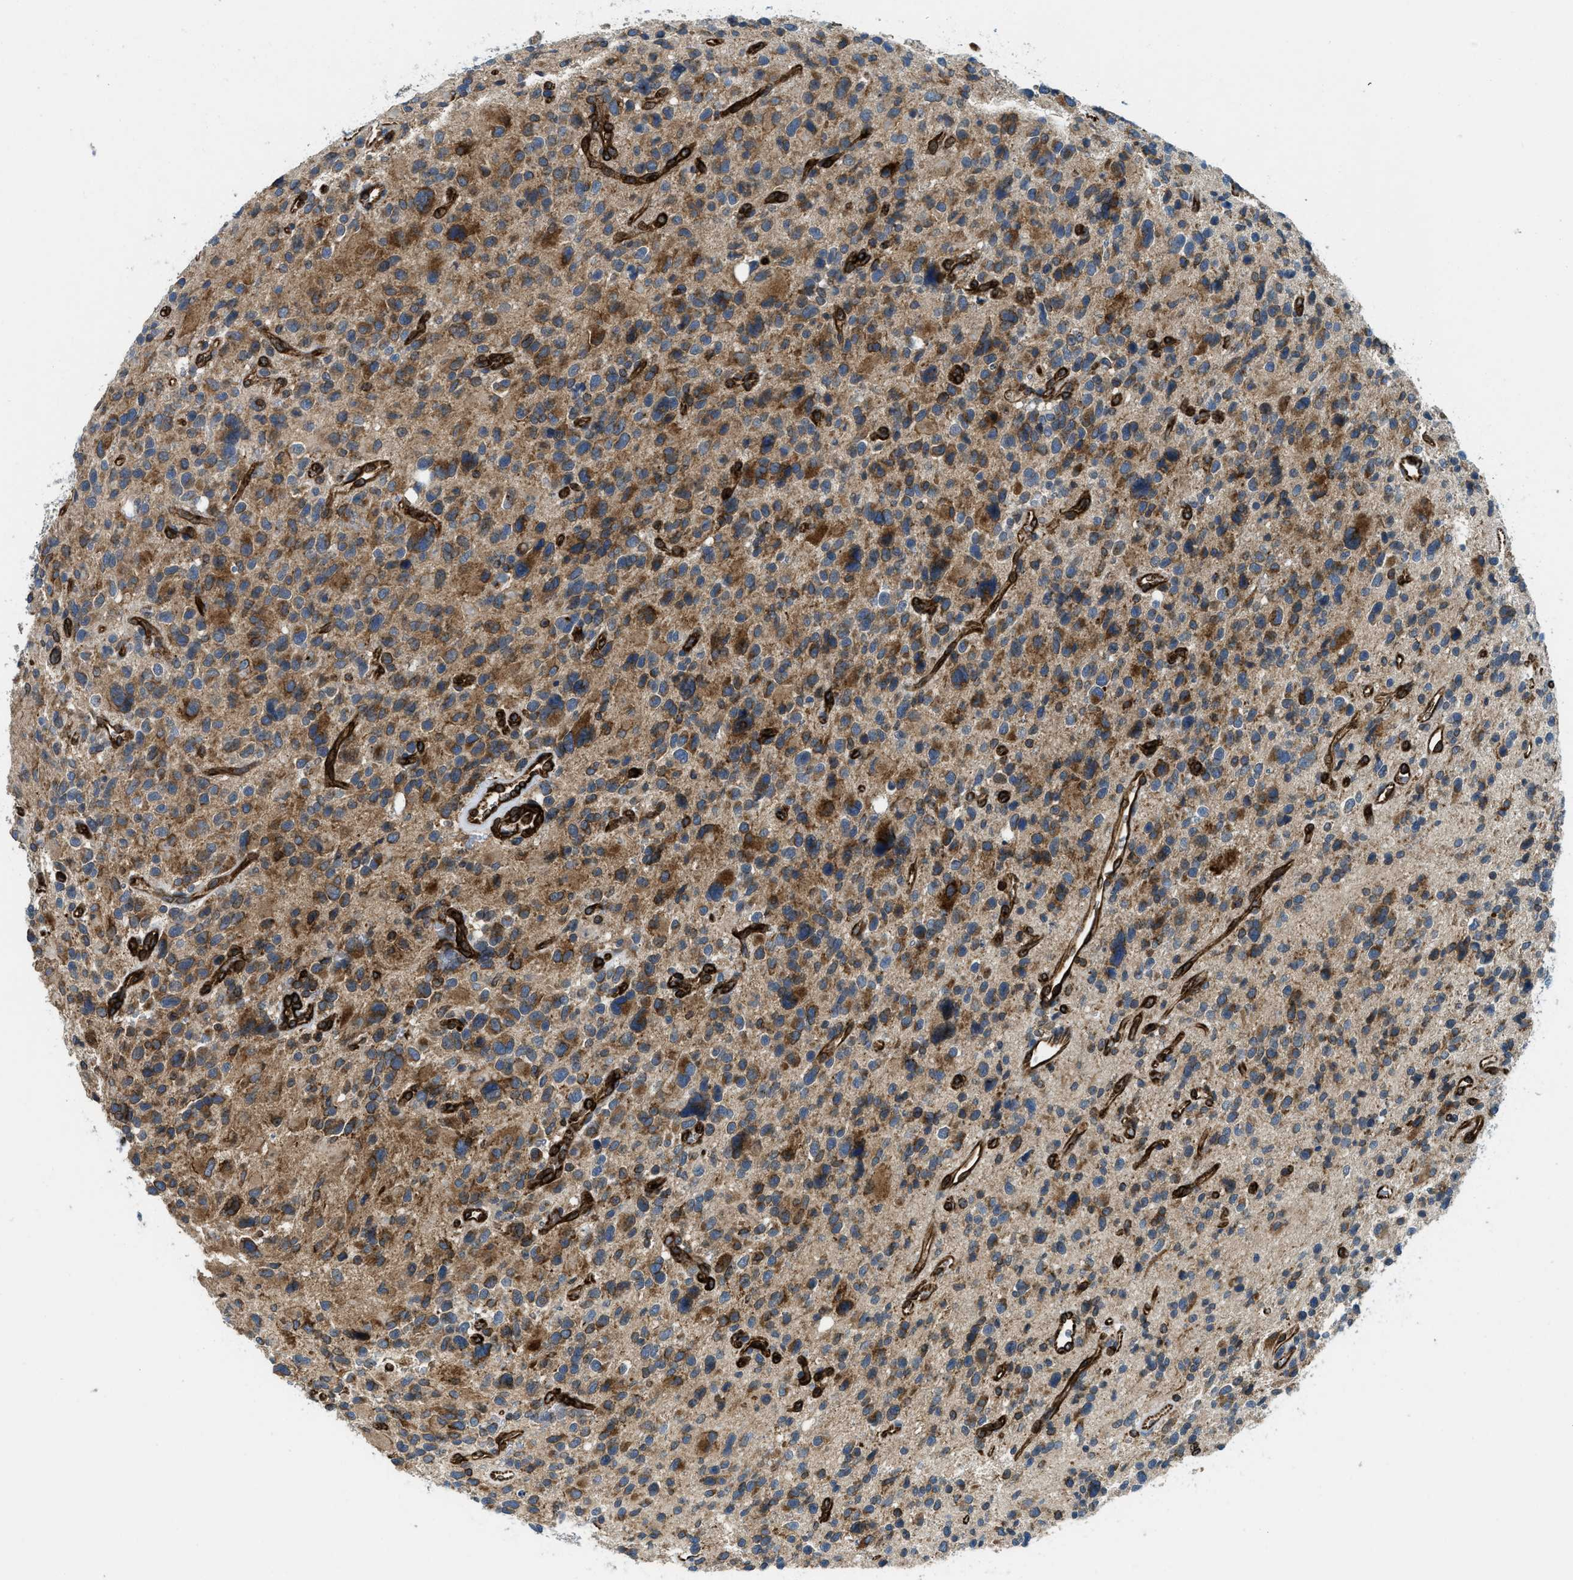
{"staining": {"intensity": "moderate", "quantity": ">75%", "location": "cytoplasmic/membranous"}, "tissue": "glioma", "cell_type": "Tumor cells", "image_type": "cancer", "snomed": [{"axis": "morphology", "description": "Glioma, malignant, High grade"}, {"axis": "topography", "description": "Brain"}], "caption": "A brown stain shows moderate cytoplasmic/membranous staining of a protein in malignant high-grade glioma tumor cells. The staining was performed using DAB, with brown indicating positive protein expression. Nuclei are stained blue with hematoxylin.", "gene": "BCAP31", "patient": {"sex": "male", "age": 48}}